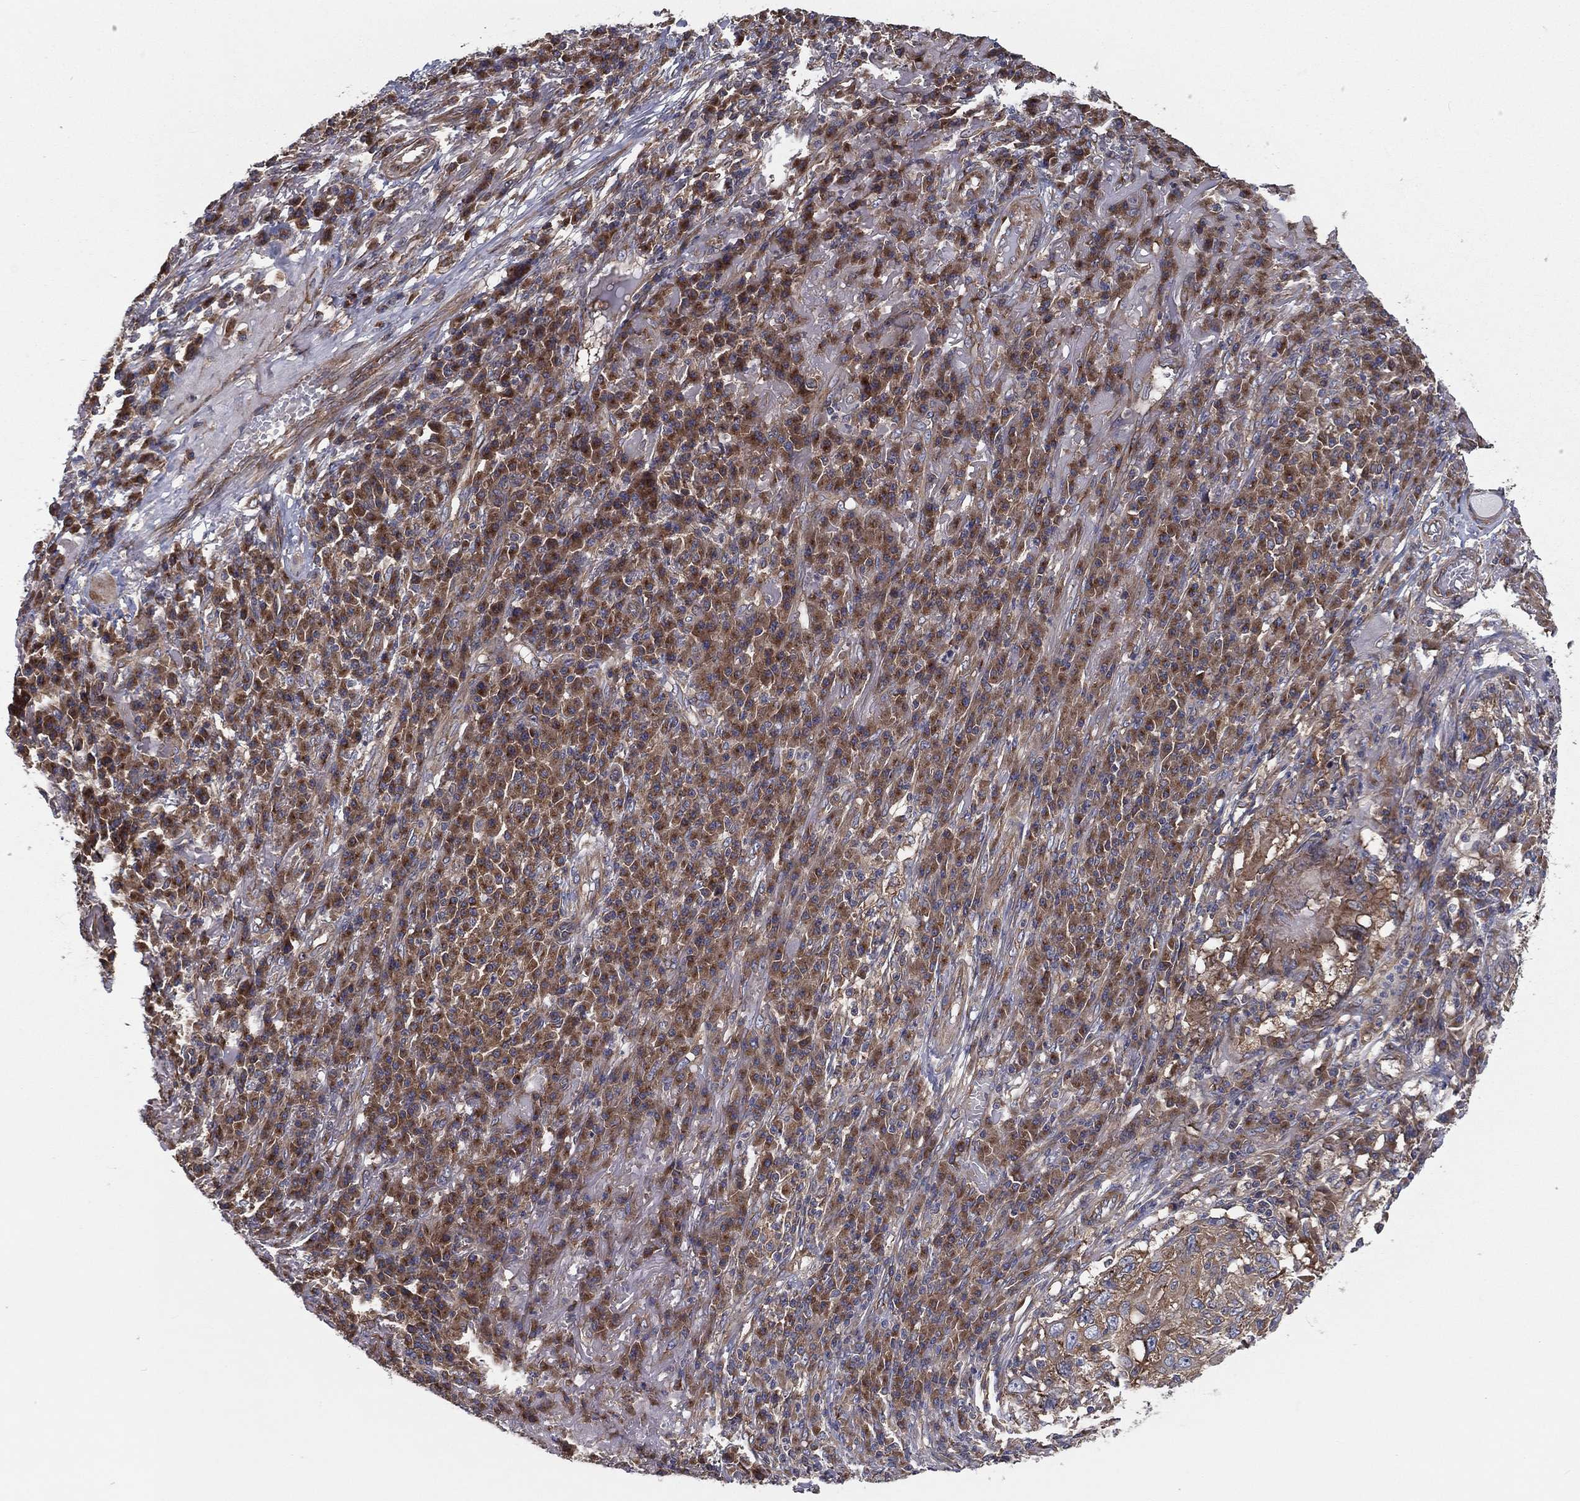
{"staining": {"intensity": "moderate", "quantity": ">75%", "location": "cytoplasmic/membranous"}, "tissue": "skin cancer", "cell_type": "Tumor cells", "image_type": "cancer", "snomed": [{"axis": "morphology", "description": "Squamous cell carcinoma, NOS"}, {"axis": "topography", "description": "Skin"}], "caption": "A histopathology image of skin cancer (squamous cell carcinoma) stained for a protein shows moderate cytoplasmic/membranous brown staining in tumor cells.", "gene": "EIF2B5", "patient": {"sex": "male", "age": 92}}